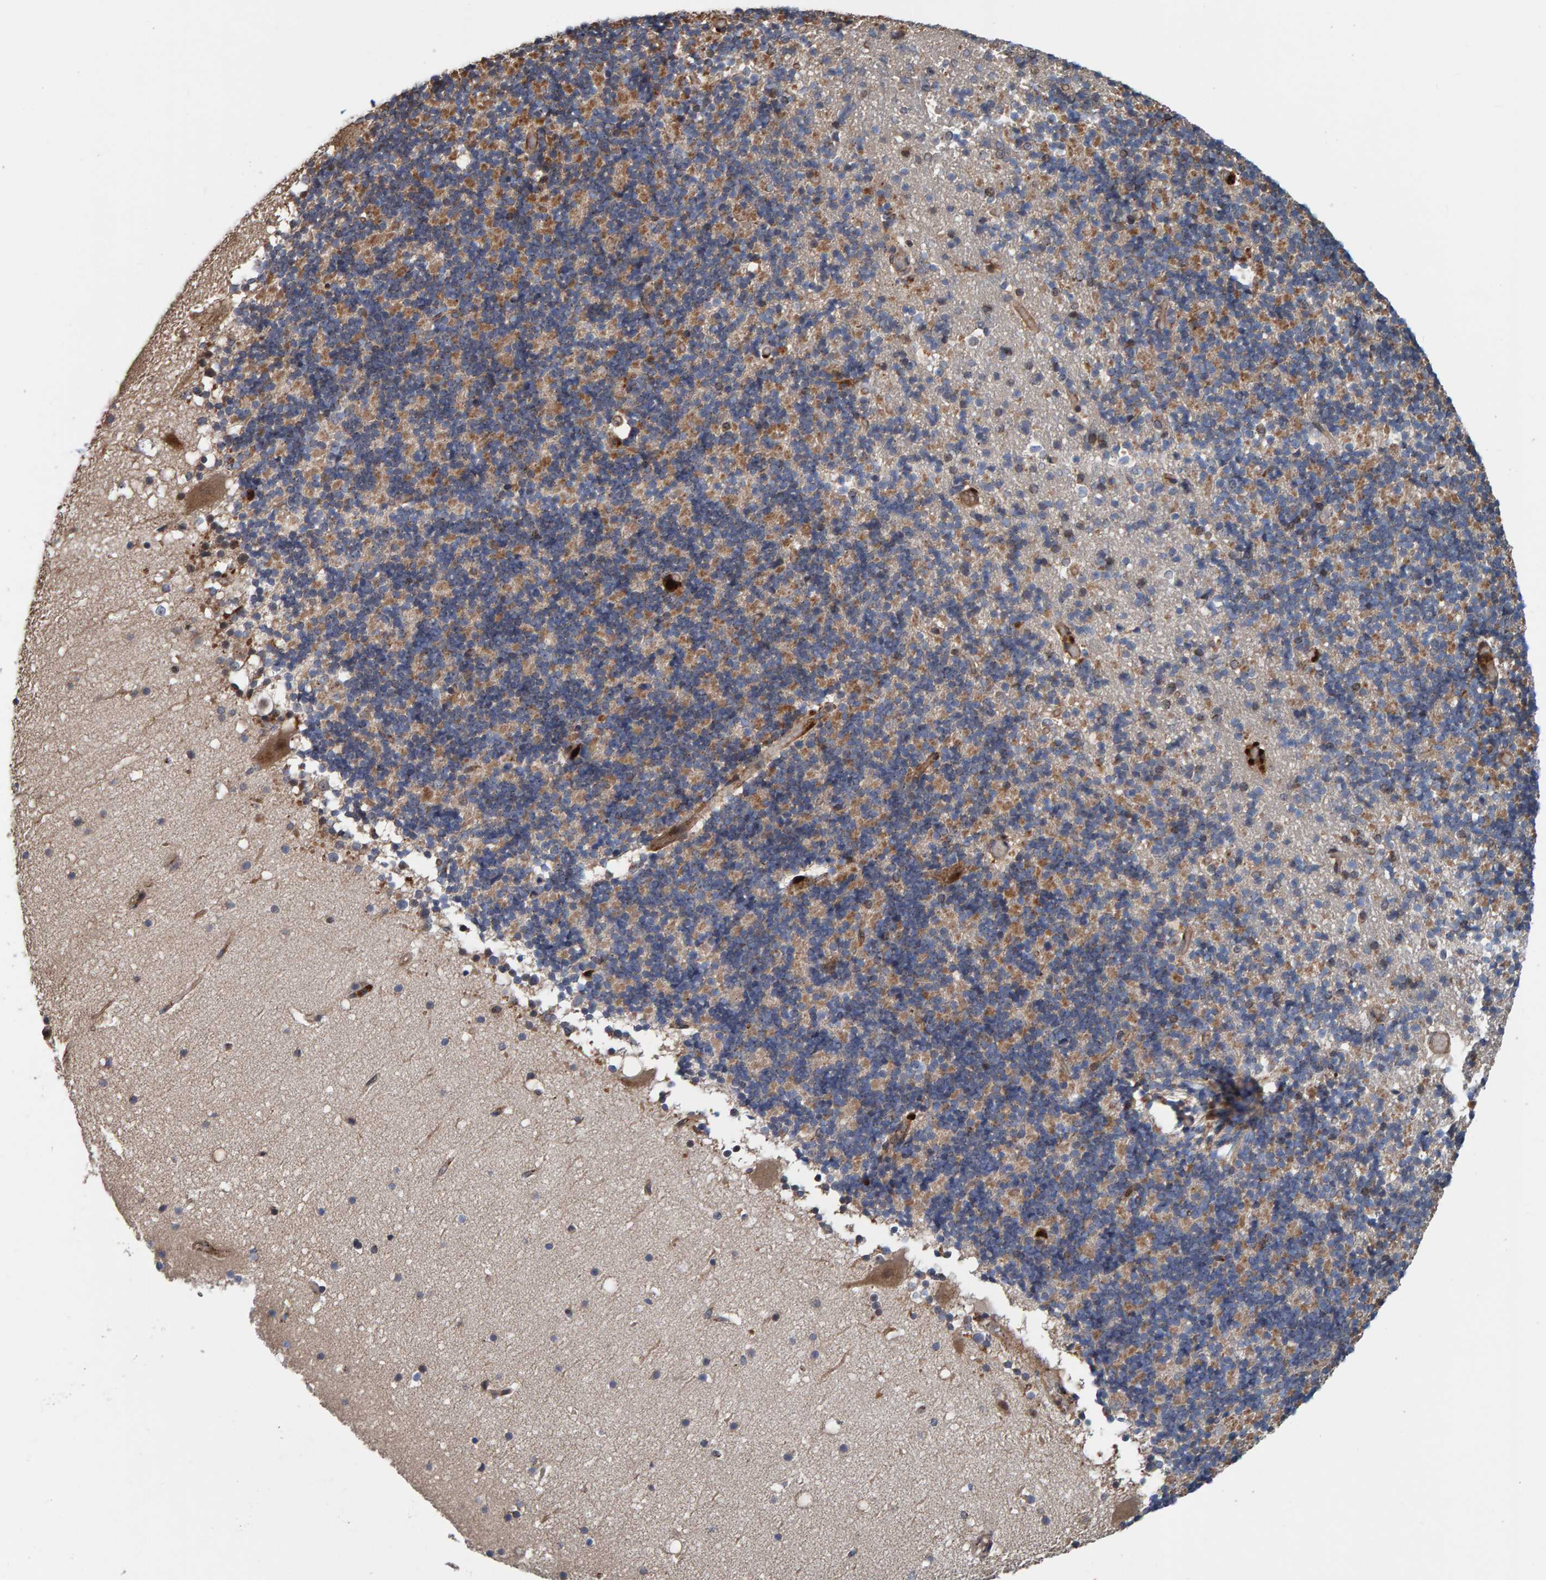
{"staining": {"intensity": "weak", "quantity": ">75%", "location": "cytoplasmic/membranous"}, "tissue": "cerebellum", "cell_type": "Cells in granular layer", "image_type": "normal", "snomed": [{"axis": "morphology", "description": "Normal tissue, NOS"}, {"axis": "topography", "description": "Cerebellum"}], "caption": "Cerebellum stained with DAB (3,3'-diaminobenzidine) IHC exhibits low levels of weak cytoplasmic/membranous positivity in about >75% of cells in granular layer.", "gene": "CCDC25", "patient": {"sex": "male", "age": 57}}